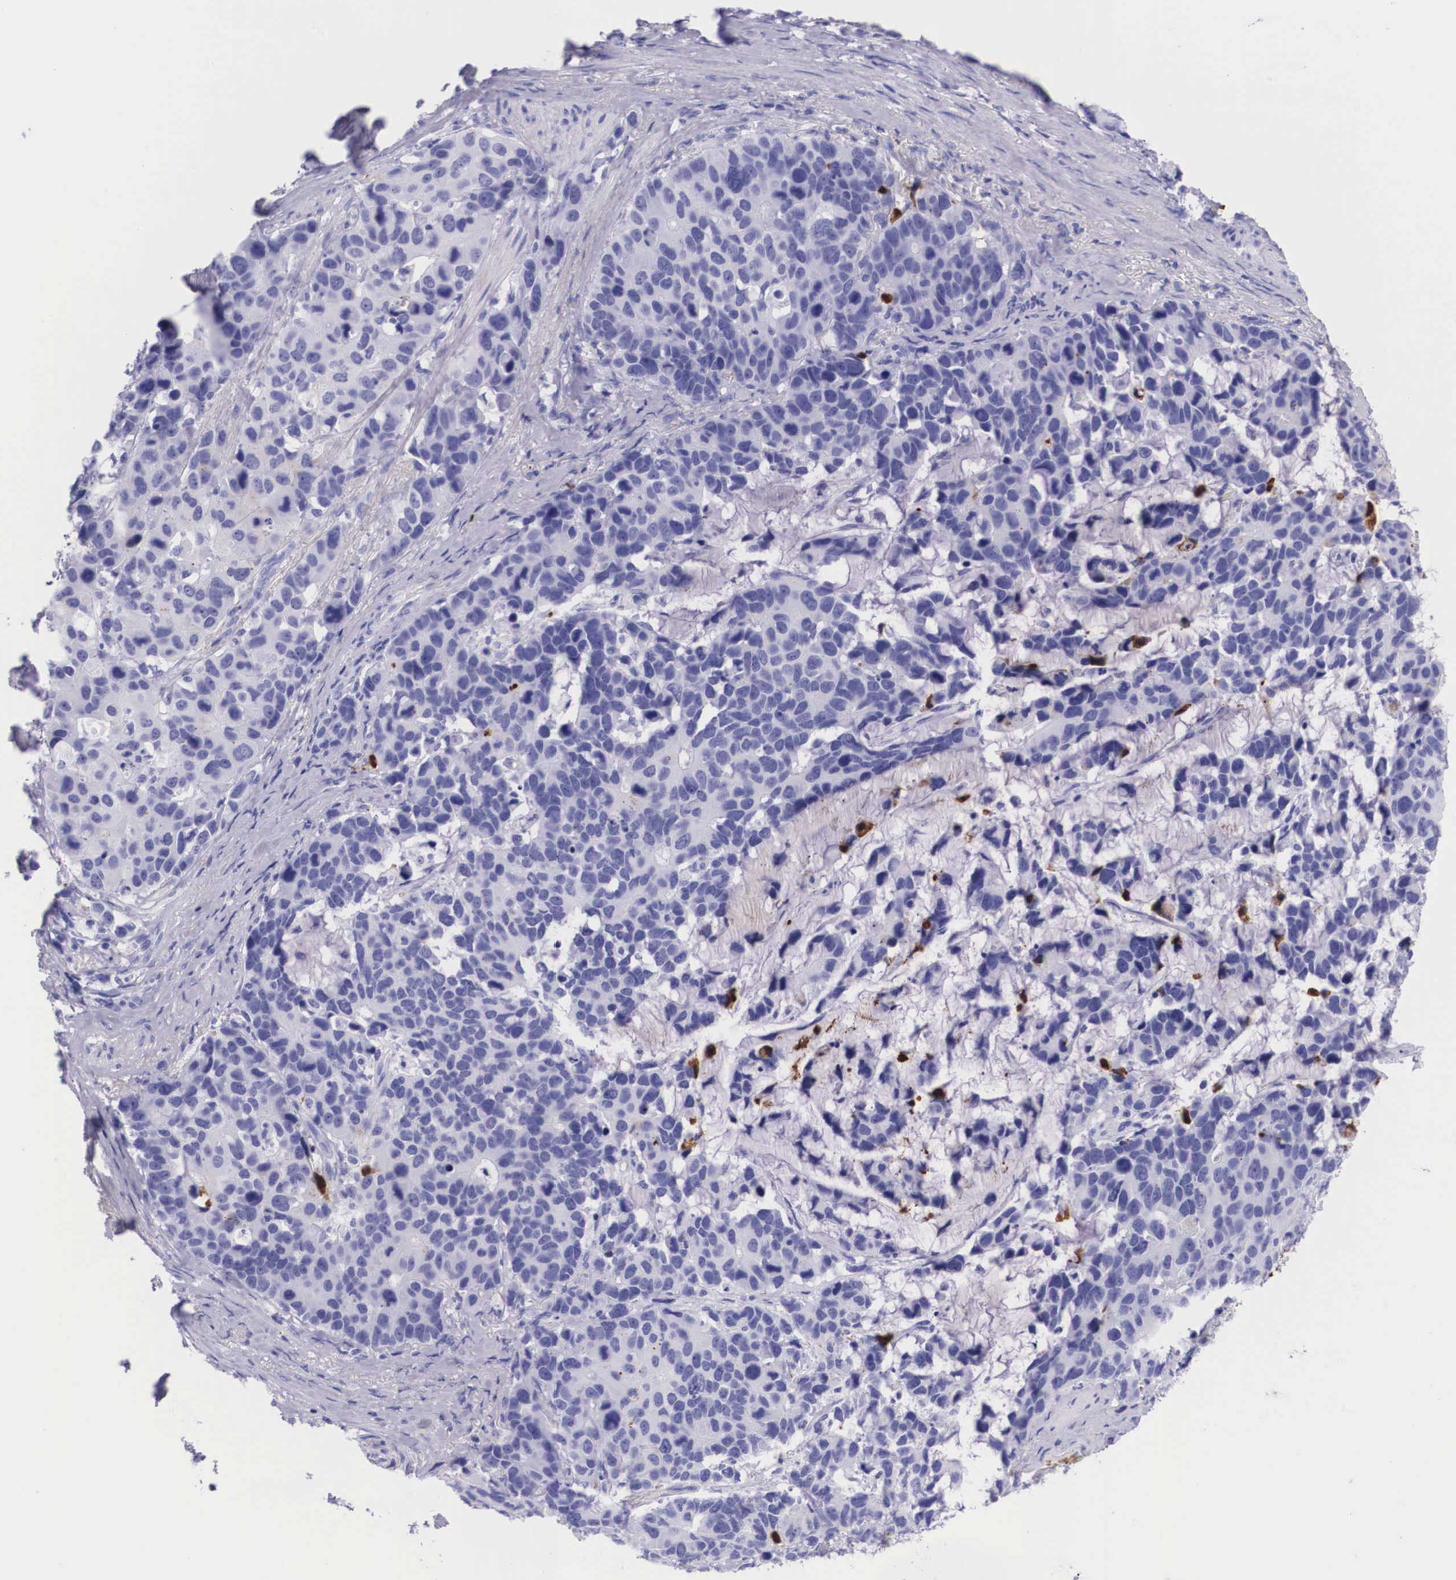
{"staining": {"intensity": "negative", "quantity": "none", "location": "none"}, "tissue": "stomach cancer", "cell_type": "Tumor cells", "image_type": "cancer", "snomed": [{"axis": "morphology", "description": "Adenocarcinoma, NOS"}, {"axis": "topography", "description": "Stomach, upper"}], "caption": "Tumor cells are negative for protein expression in human adenocarcinoma (stomach). Brightfield microscopy of immunohistochemistry stained with DAB (3,3'-diaminobenzidine) (brown) and hematoxylin (blue), captured at high magnification.", "gene": "PLG", "patient": {"sex": "male", "age": 71}}